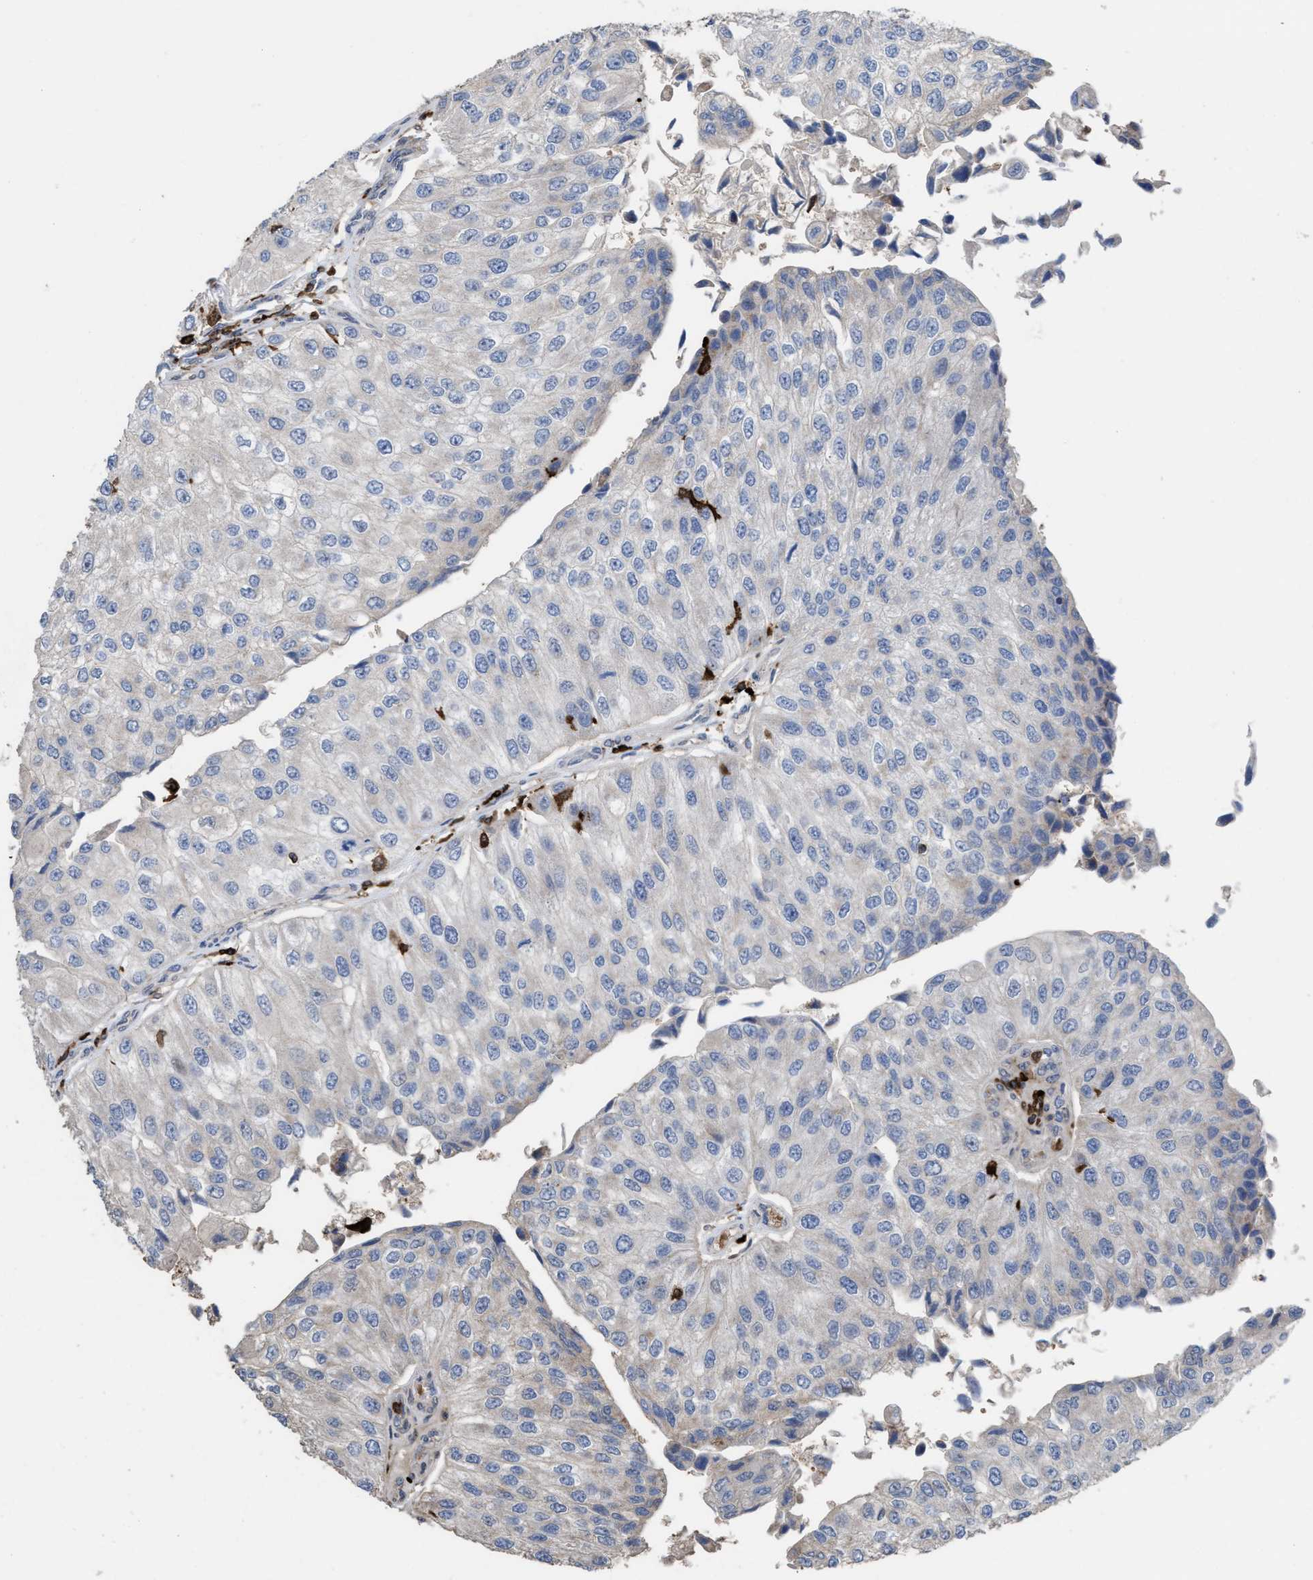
{"staining": {"intensity": "negative", "quantity": "none", "location": "none"}, "tissue": "urothelial cancer", "cell_type": "Tumor cells", "image_type": "cancer", "snomed": [{"axis": "morphology", "description": "Urothelial carcinoma, High grade"}, {"axis": "topography", "description": "Kidney"}, {"axis": "topography", "description": "Urinary bladder"}], "caption": "A photomicrograph of urothelial cancer stained for a protein exhibits no brown staining in tumor cells.", "gene": "PTPRE", "patient": {"sex": "male", "age": 77}}